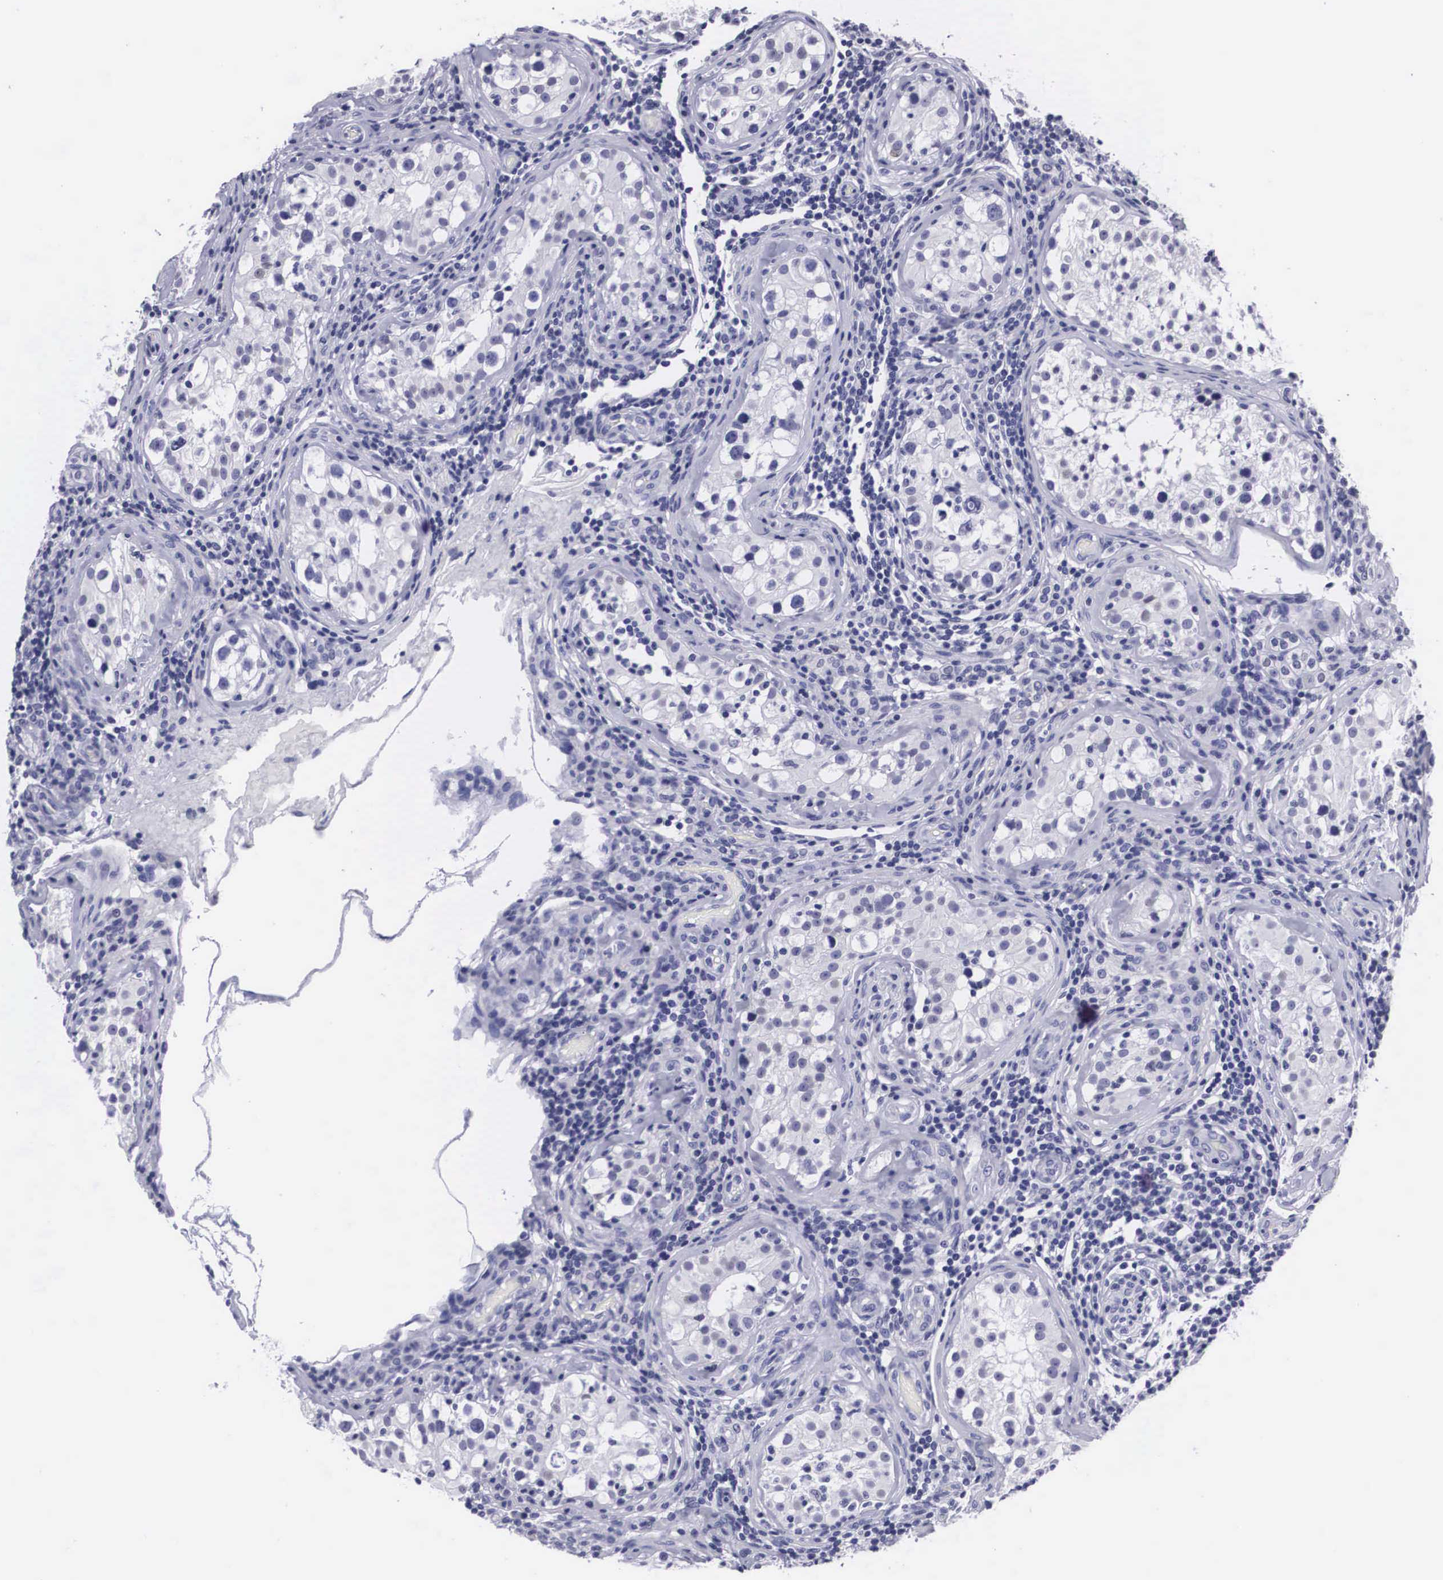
{"staining": {"intensity": "negative", "quantity": "none", "location": "none"}, "tissue": "testis", "cell_type": "Cells in seminiferous ducts", "image_type": "normal", "snomed": [{"axis": "morphology", "description": "Normal tissue, NOS"}, {"axis": "topography", "description": "Testis"}], "caption": "An image of human testis is negative for staining in cells in seminiferous ducts. Brightfield microscopy of IHC stained with DAB (brown) and hematoxylin (blue), captured at high magnification.", "gene": "C22orf31", "patient": {"sex": "male", "age": 24}}